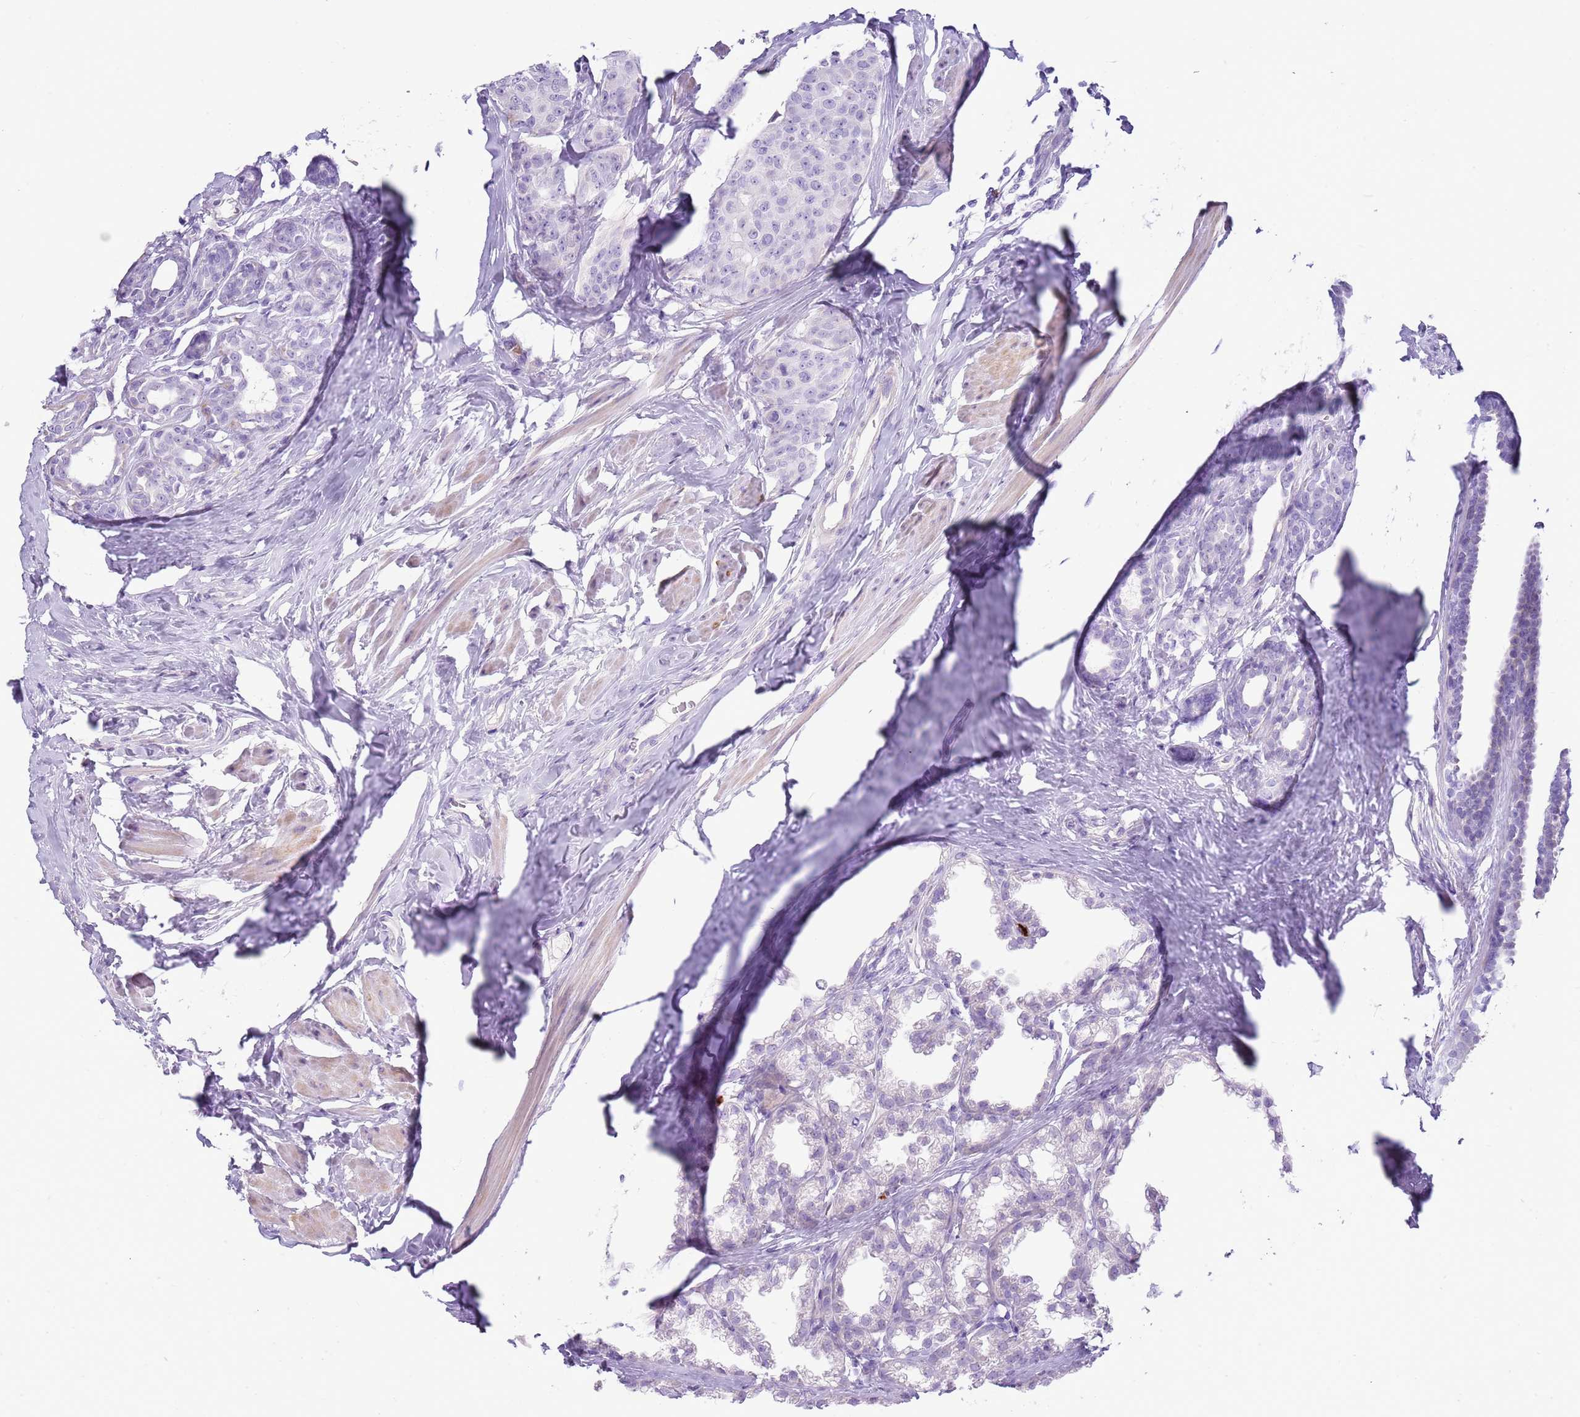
{"staining": {"intensity": "negative", "quantity": "none", "location": "none"}, "tissue": "breast cancer", "cell_type": "Tumor cells", "image_type": "cancer", "snomed": [{"axis": "morphology", "description": "Duct carcinoma"}, {"axis": "topography", "description": "Breast"}], "caption": "The micrograph reveals no staining of tumor cells in breast cancer.", "gene": "CD177", "patient": {"sex": "female", "age": 40}}